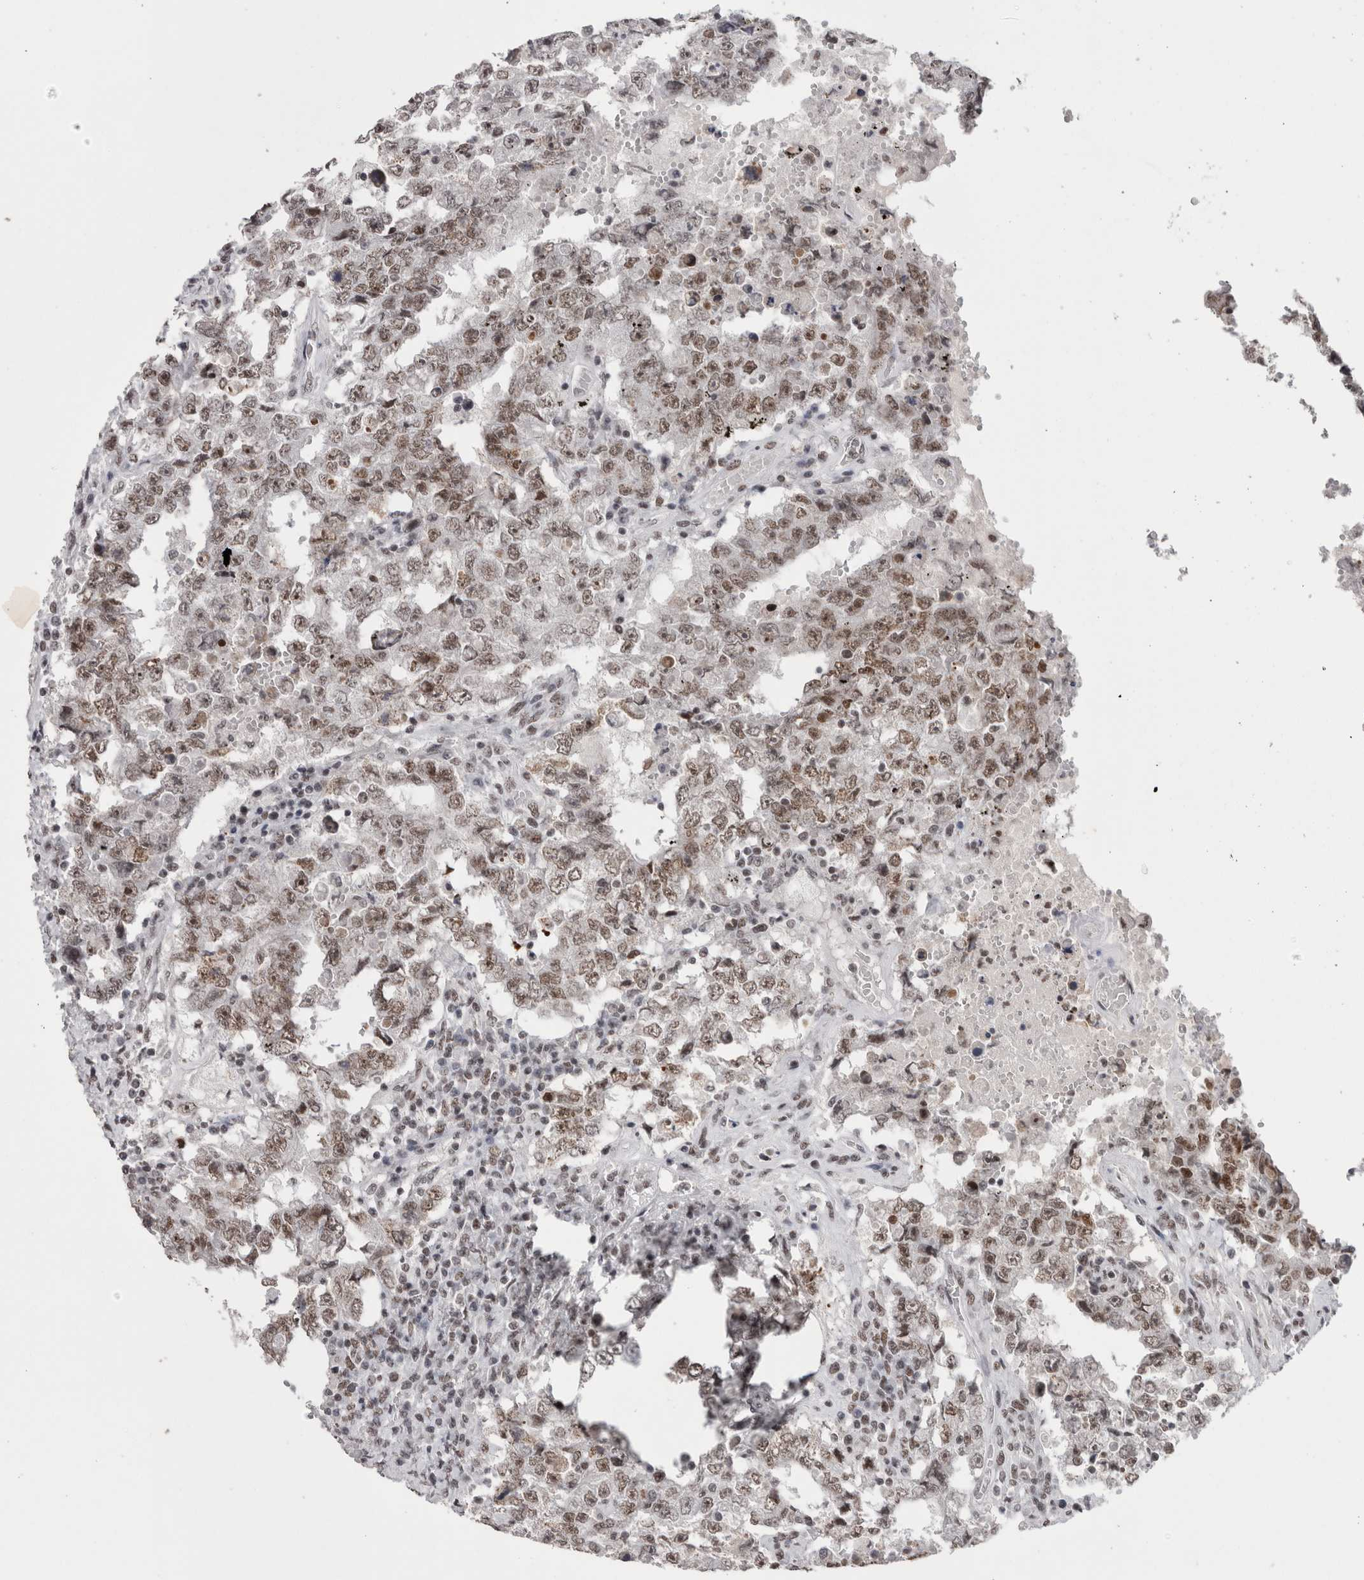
{"staining": {"intensity": "moderate", "quantity": ">75%", "location": "nuclear"}, "tissue": "testis cancer", "cell_type": "Tumor cells", "image_type": "cancer", "snomed": [{"axis": "morphology", "description": "Carcinoma, Embryonal, NOS"}, {"axis": "topography", "description": "Testis"}], "caption": "Immunohistochemical staining of human embryonal carcinoma (testis) displays medium levels of moderate nuclear protein expression in about >75% of tumor cells.", "gene": "SMC1A", "patient": {"sex": "male", "age": 26}}